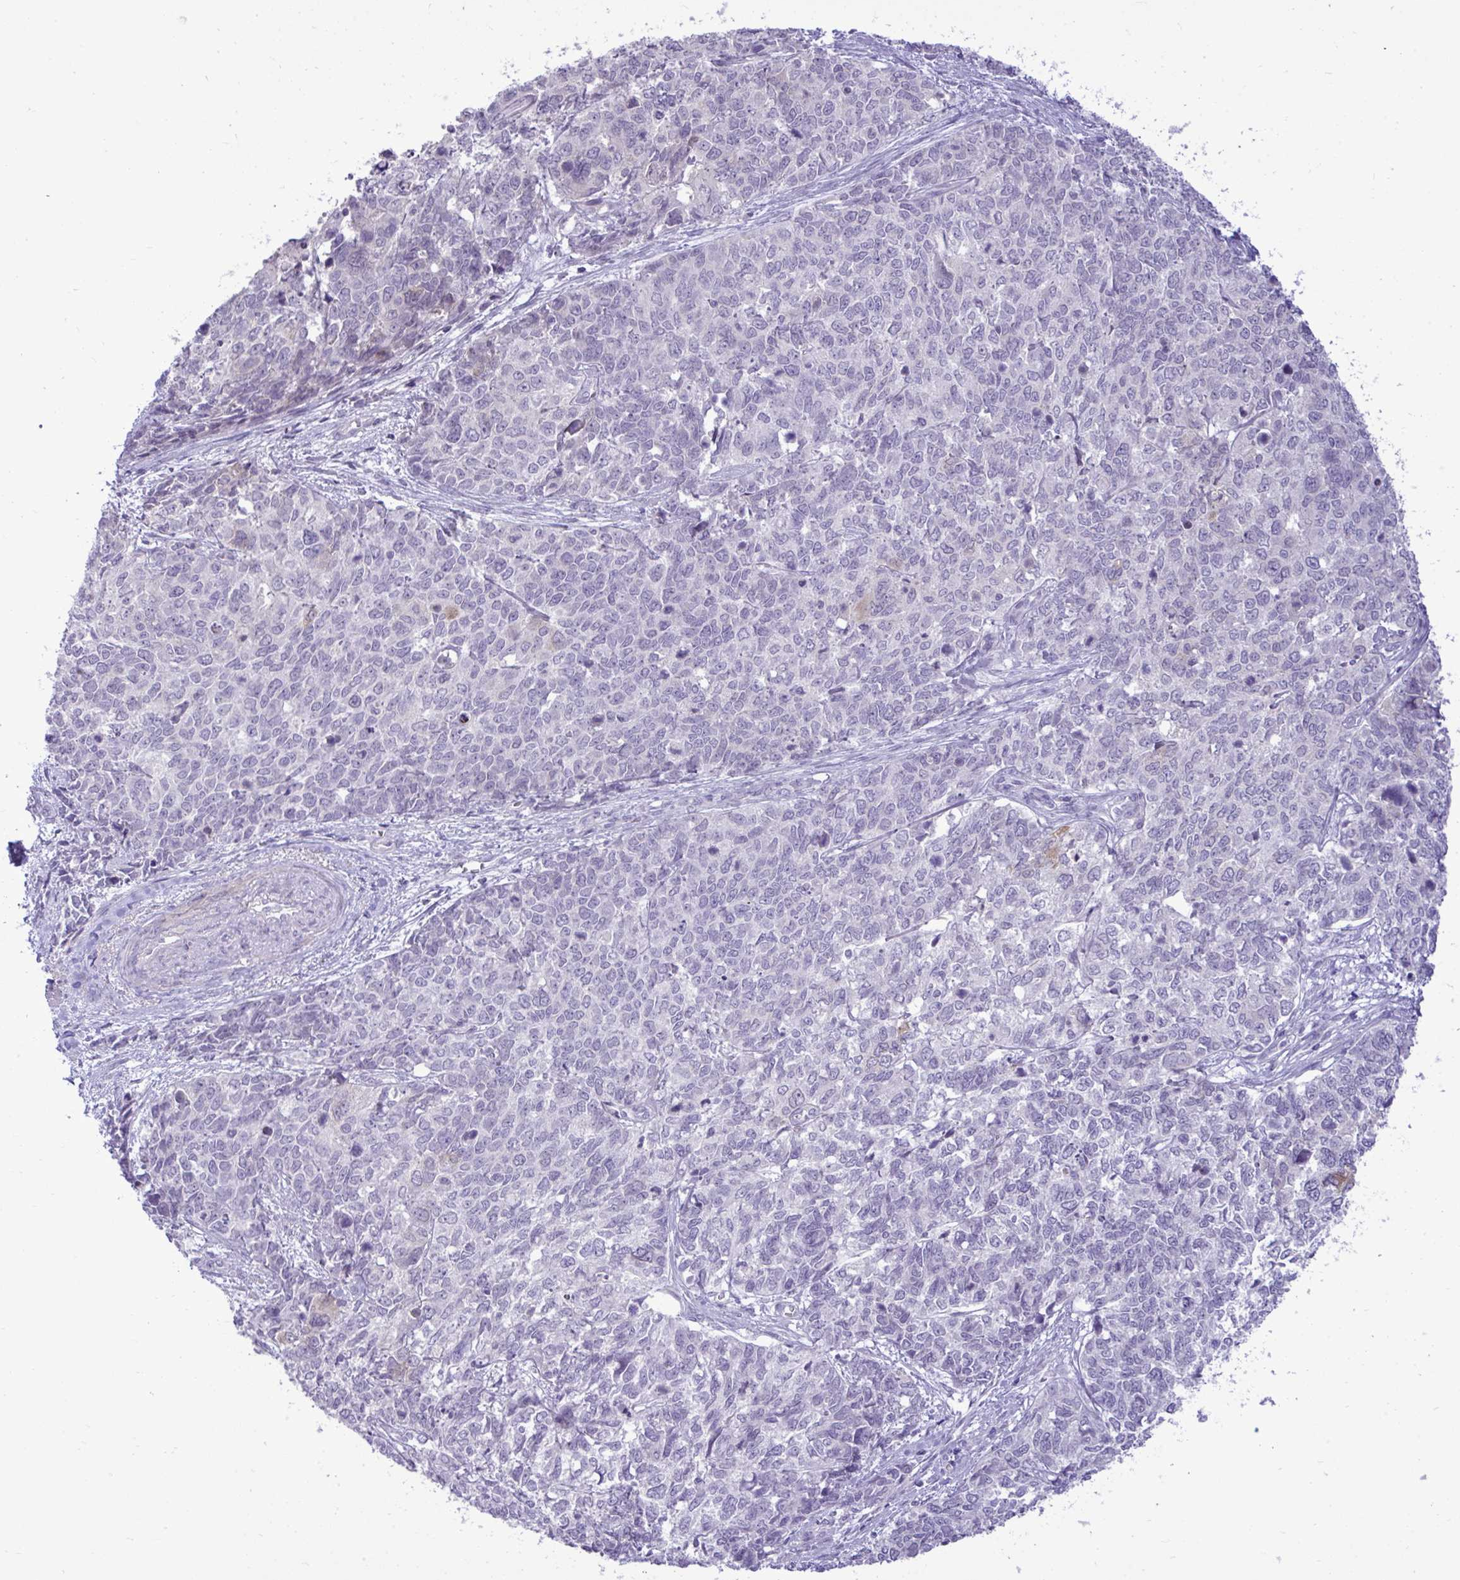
{"staining": {"intensity": "strong", "quantity": "<25%", "location": "cytoplasmic/membranous"}, "tissue": "cervical cancer", "cell_type": "Tumor cells", "image_type": "cancer", "snomed": [{"axis": "morphology", "description": "Adenocarcinoma, NOS"}, {"axis": "topography", "description": "Cervix"}], "caption": "Strong cytoplasmic/membranous expression is identified in about <25% of tumor cells in adenocarcinoma (cervical).", "gene": "SPAG1", "patient": {"sex": "female", "age": 63}}